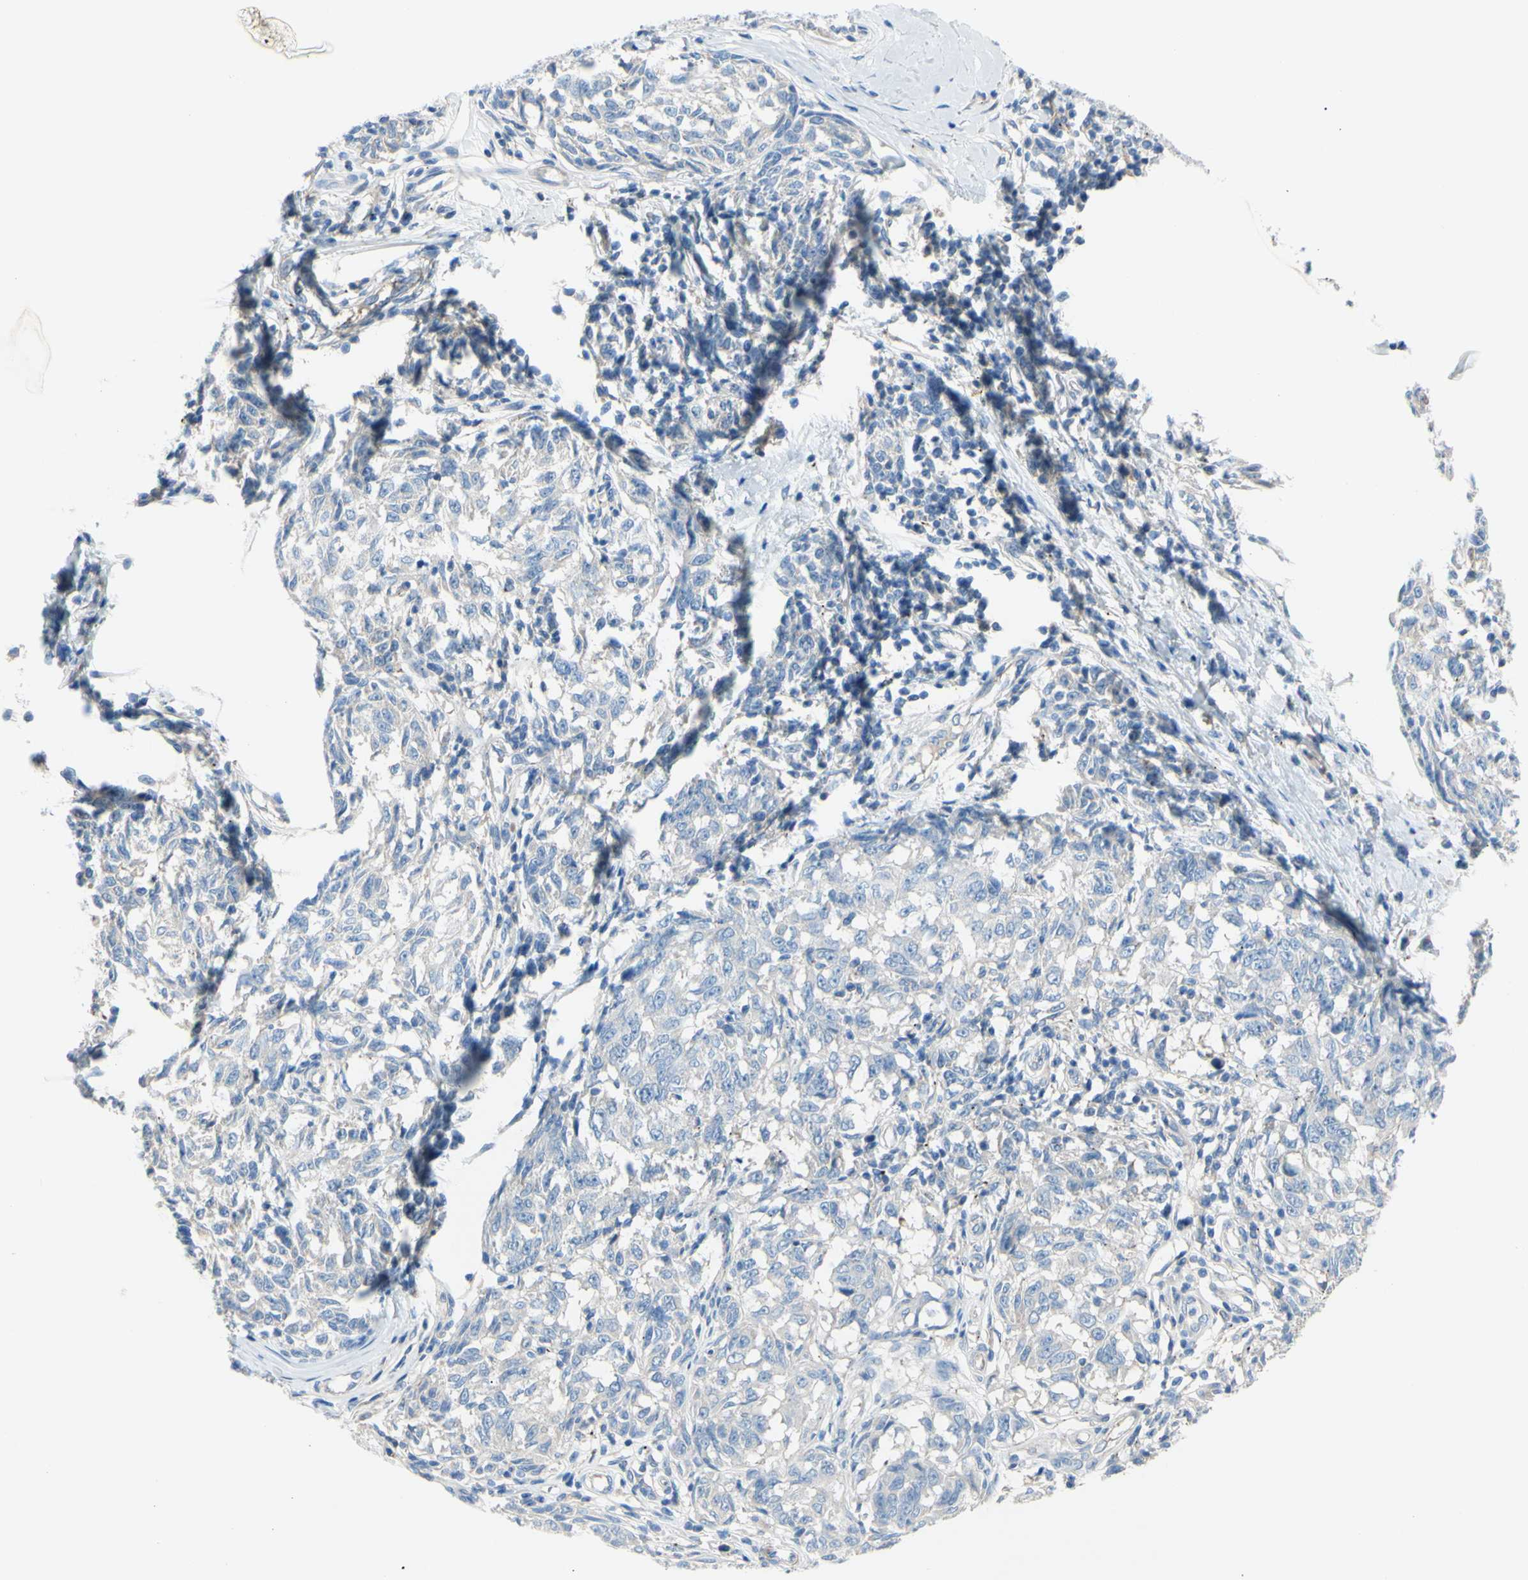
{"staining": {"intensity": "negative", "quantity": "none", "location": "none"}, "tissue": "melanoma", "cell_type": "Tumor cells", "image_type": "cancer", "snomed": [{"axis": "morphology", "description": "Malignant melanoma, NOS"}, {"axis": "topography", "description": "Skin"}], "caption": "High magnification brightfield microscopy of malignant melanoma stained with DAB (3,3'-diaminobenzidine) (brown) and counterstained with hematoxylin (blue): tumor cells show no significant staining.", "gene": "TMEM59L", "patient": {"sex": "female", "age": 64}}